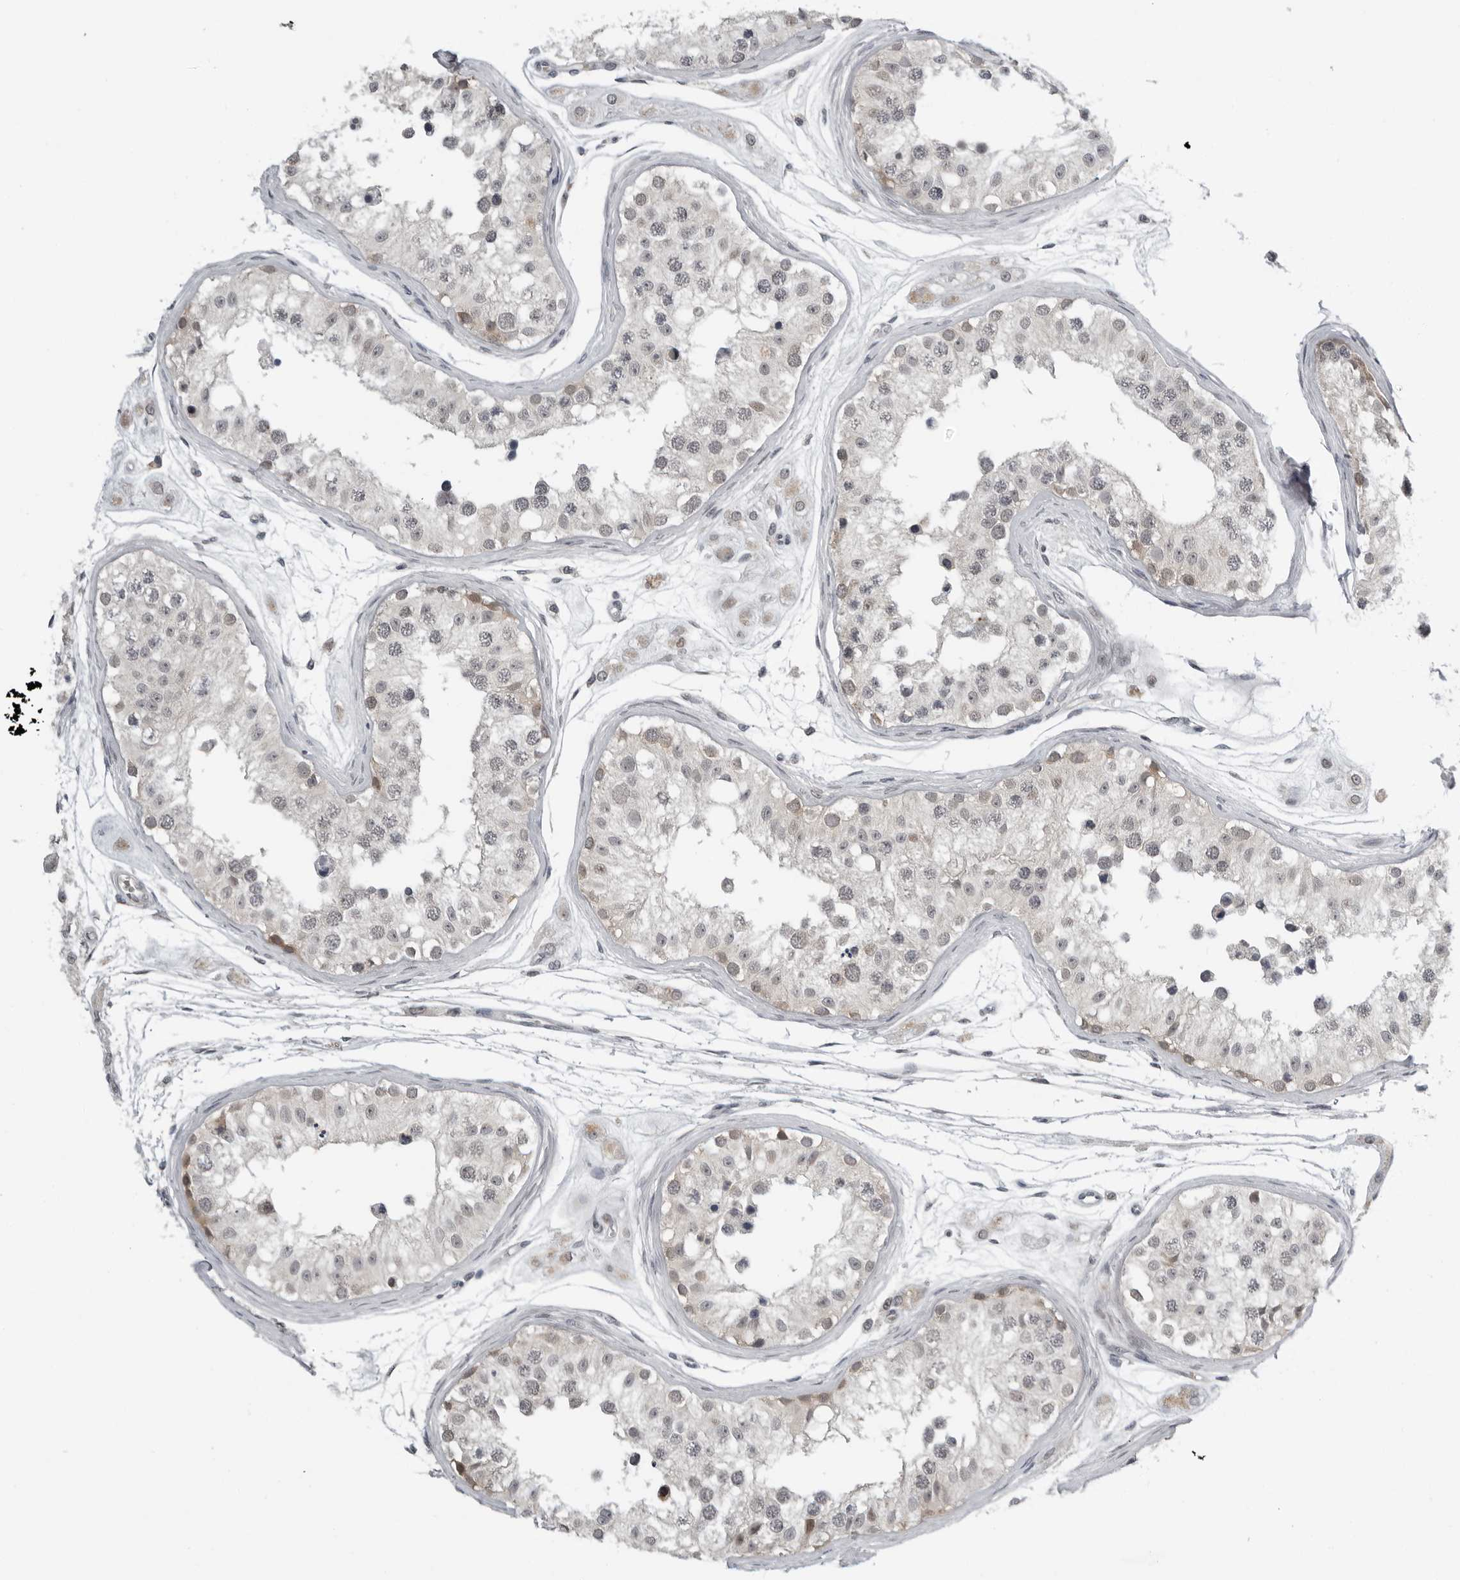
{"staining": {"intensity": "moderate", "quantity": "<25%", "location": "cytoplasmic/membranous,nuclear"}, "tissue": "testis", "cell_type": "Cells in seminiferous ducts", "image_type": "normal", "snomed": [{"axis": "morphology", "description": "Normal tissue, NOS"}, {"axis": "morphology", "description": "Adenocarcinoma, metastatic, NOS"}, {"axis": "topography", "description": "Testis"}], "caption": "Immunohistochemical staining of benign human testis demonstrates low levels of moderate cytoplasmic/membranous,nuclear expression in approximately <25% of cells in seminiferous ducts.", "gene": "ALPK2", "patient": {"sex": "male", "age": 26}}